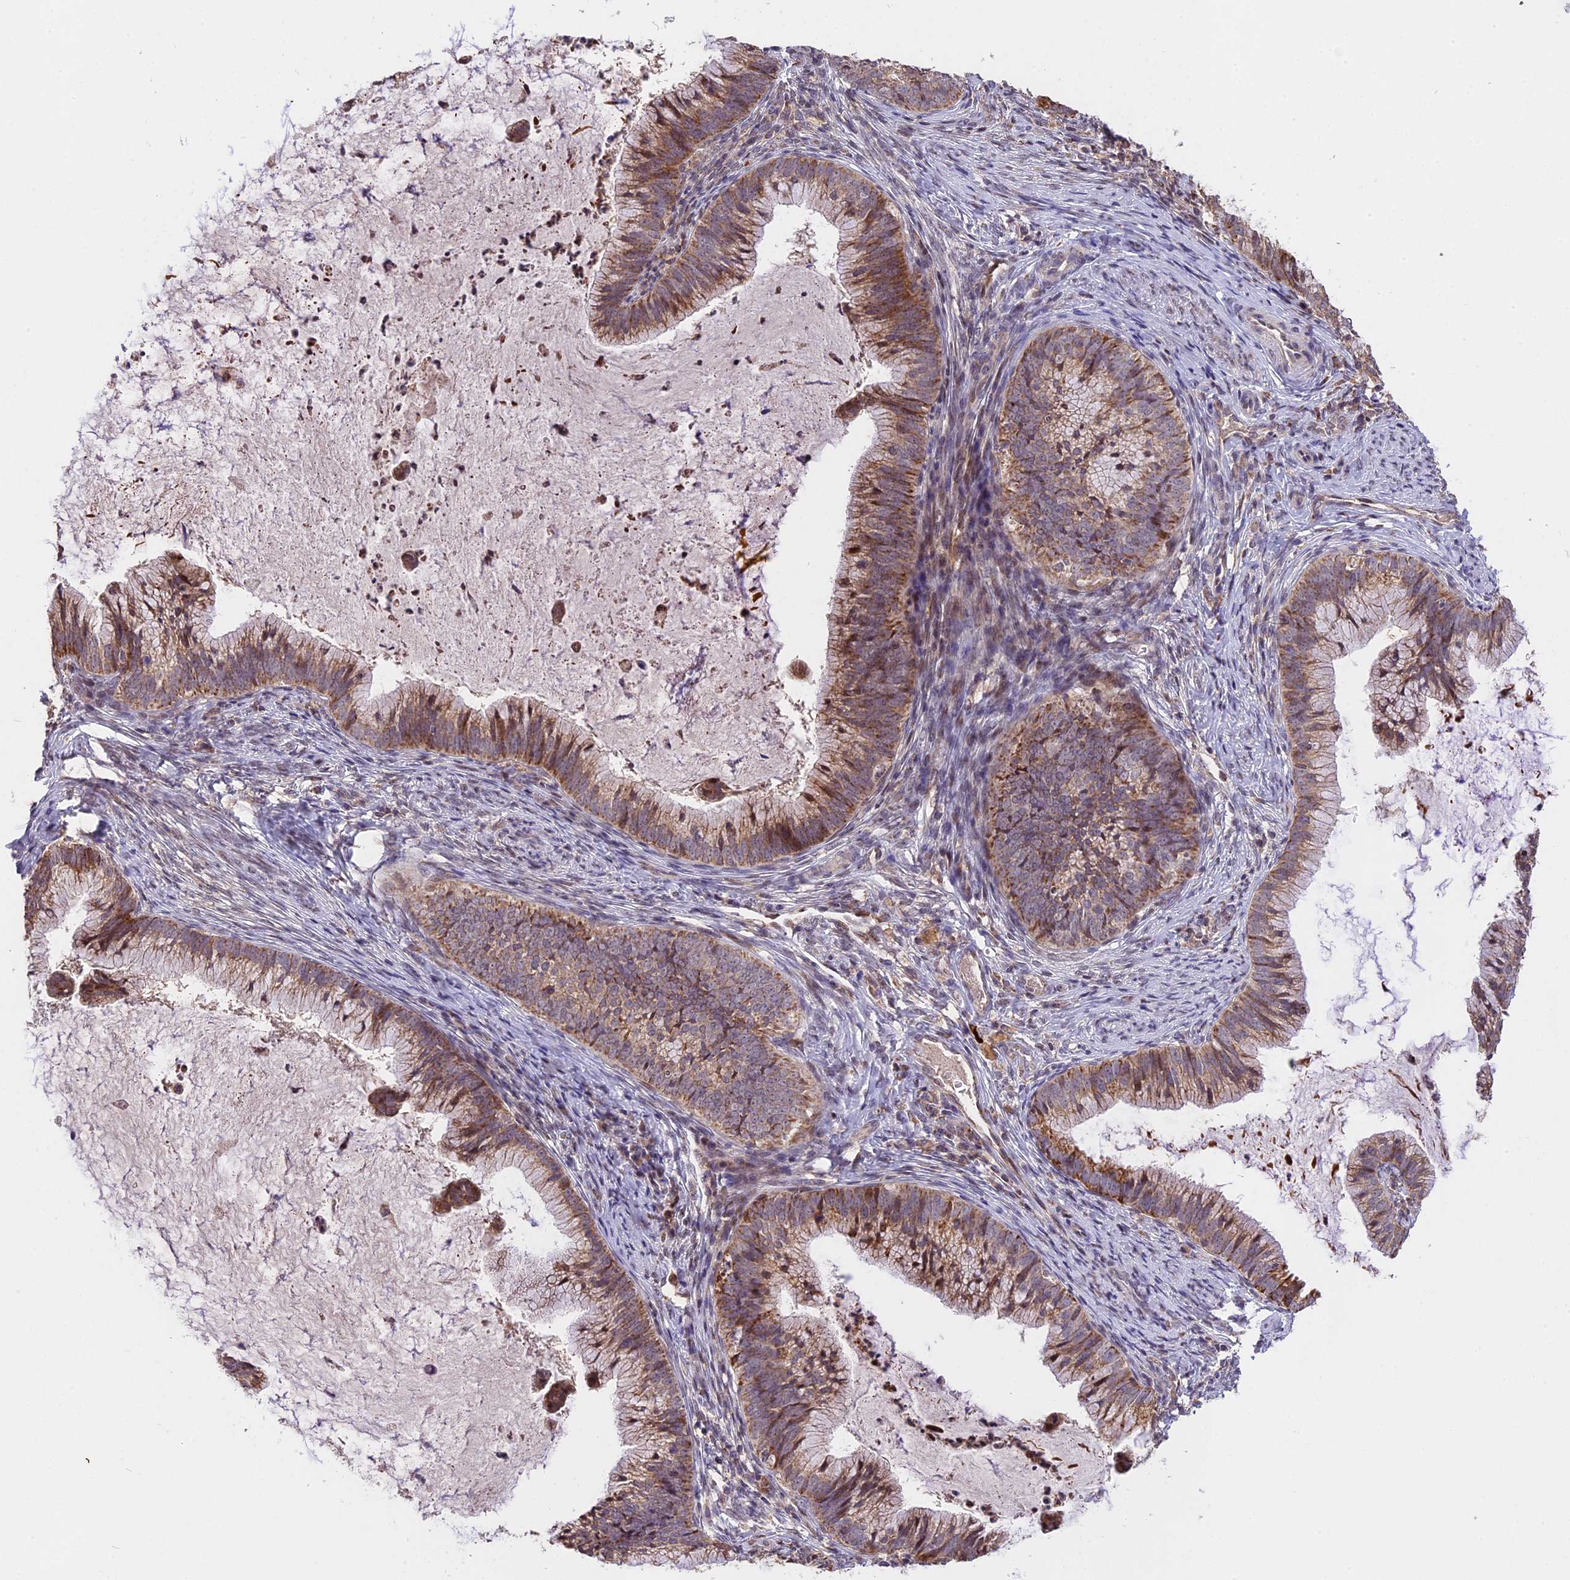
{"staining": {"intensity": "moderate", "quantity": ">75%", "location": "cytoplasmic/membranous"}, "tissue": "cervical cancer", "cell_type": "Tumor cells", "image_type": "cancer", "snomed": [{"axis": "morphology", "description": "Adenocarcinoma, NOS"}, {"axis": "topography", "description": "Cervix"}], "caption": "Cervical adenocarcinoma stained with DAB IHC demonstrates medium levels of moderate cytoplasmic/membranous positivity in approximately >75% of tumor cells.", "gene": "RERGL", "patient": {"sex": "female", "age": 36}}